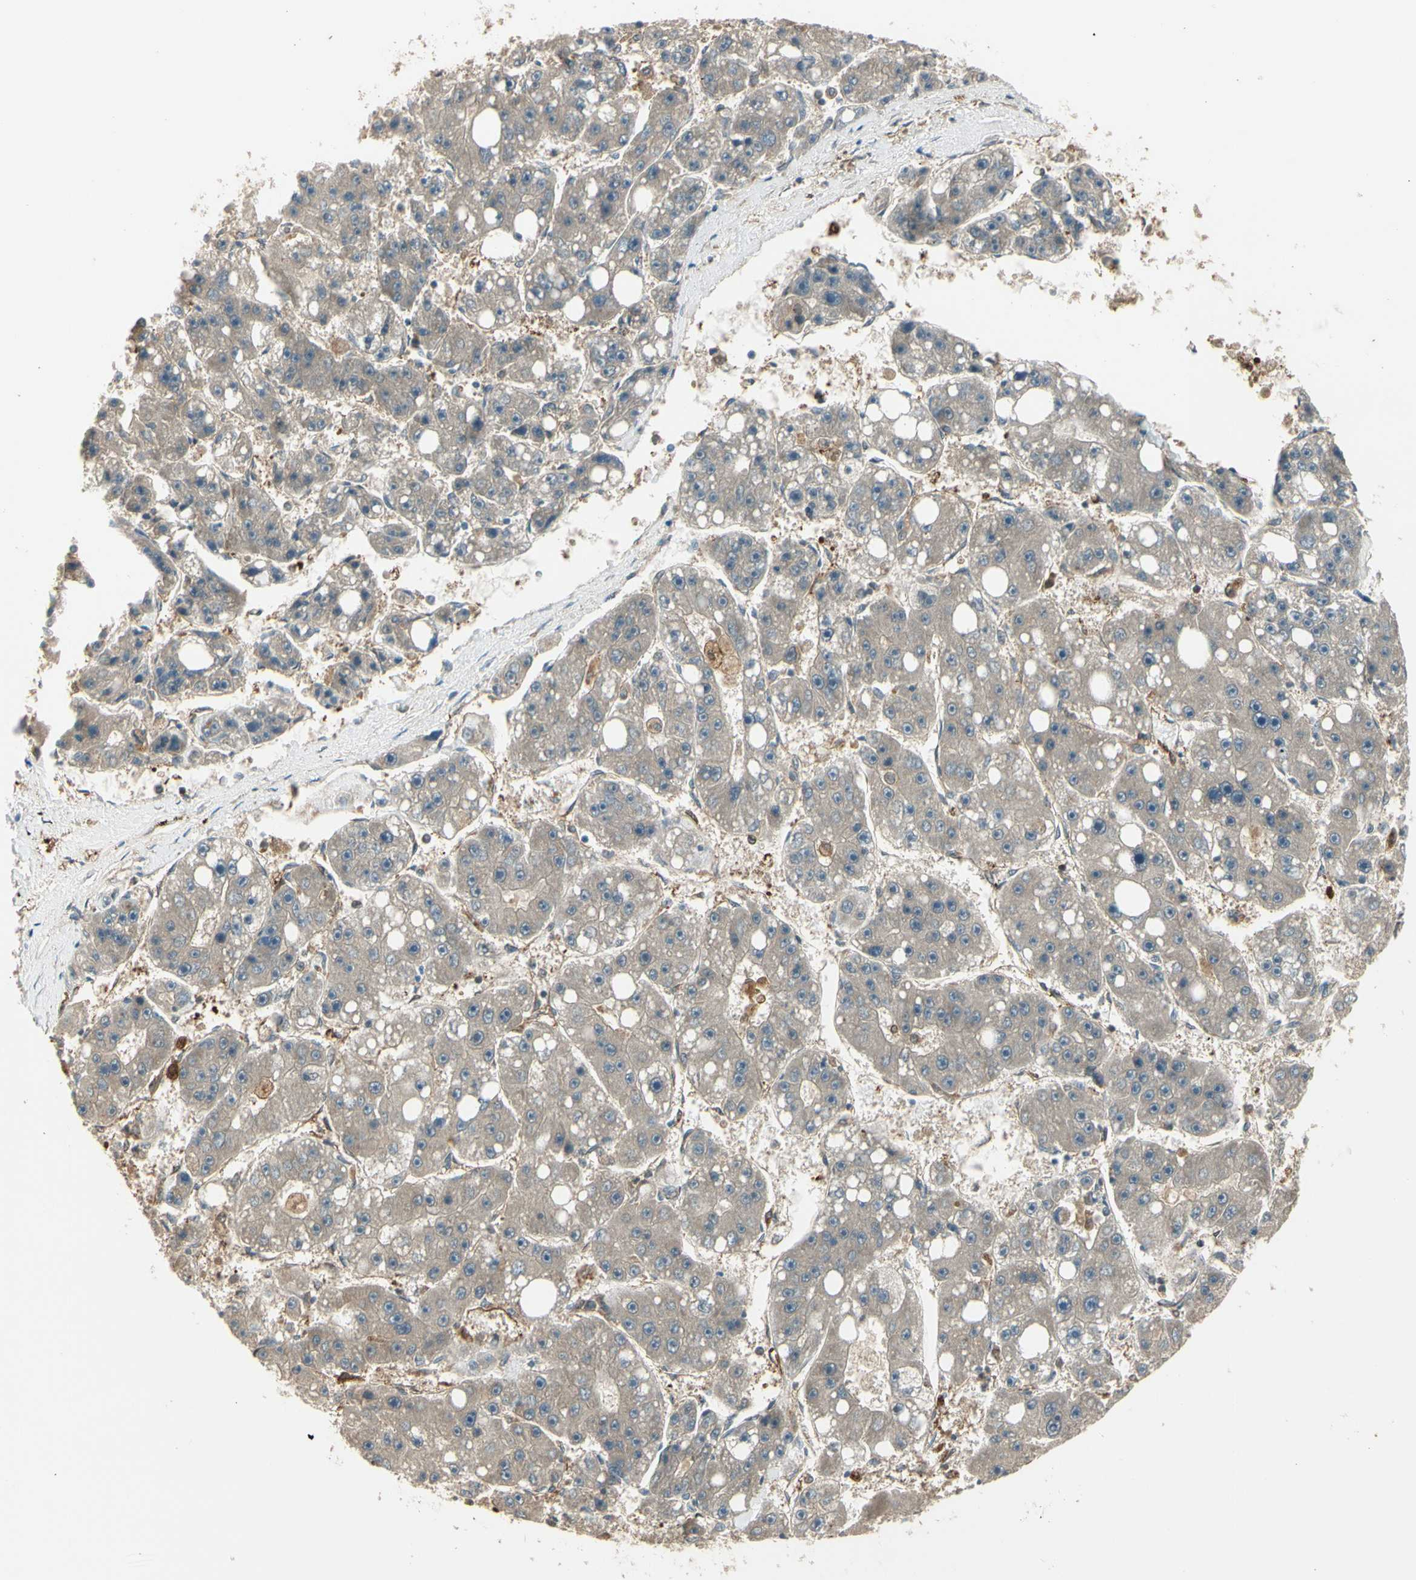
{"staining": {"intensity": "weak", "quantity": ">75%", "location": "cytoplasmic/membranous"}, "tissue": "liver cancer", "cell_type": "Tumor cells", "image_type": "cancer", "snomed": [{"axis": "morphology", "description": "Carcinoma, Hepatocellular, NOS"}, {"axis": "topography", "description": "Liver"}], "caption": "Liver cancer was stained to show a protein in brown. There is low levels of weak cytoplasmic/membranous positivity in approximately >75% of tumor cells.", "gene": "SERPINB6", "patient": {"sex": "female", "age": 61}}